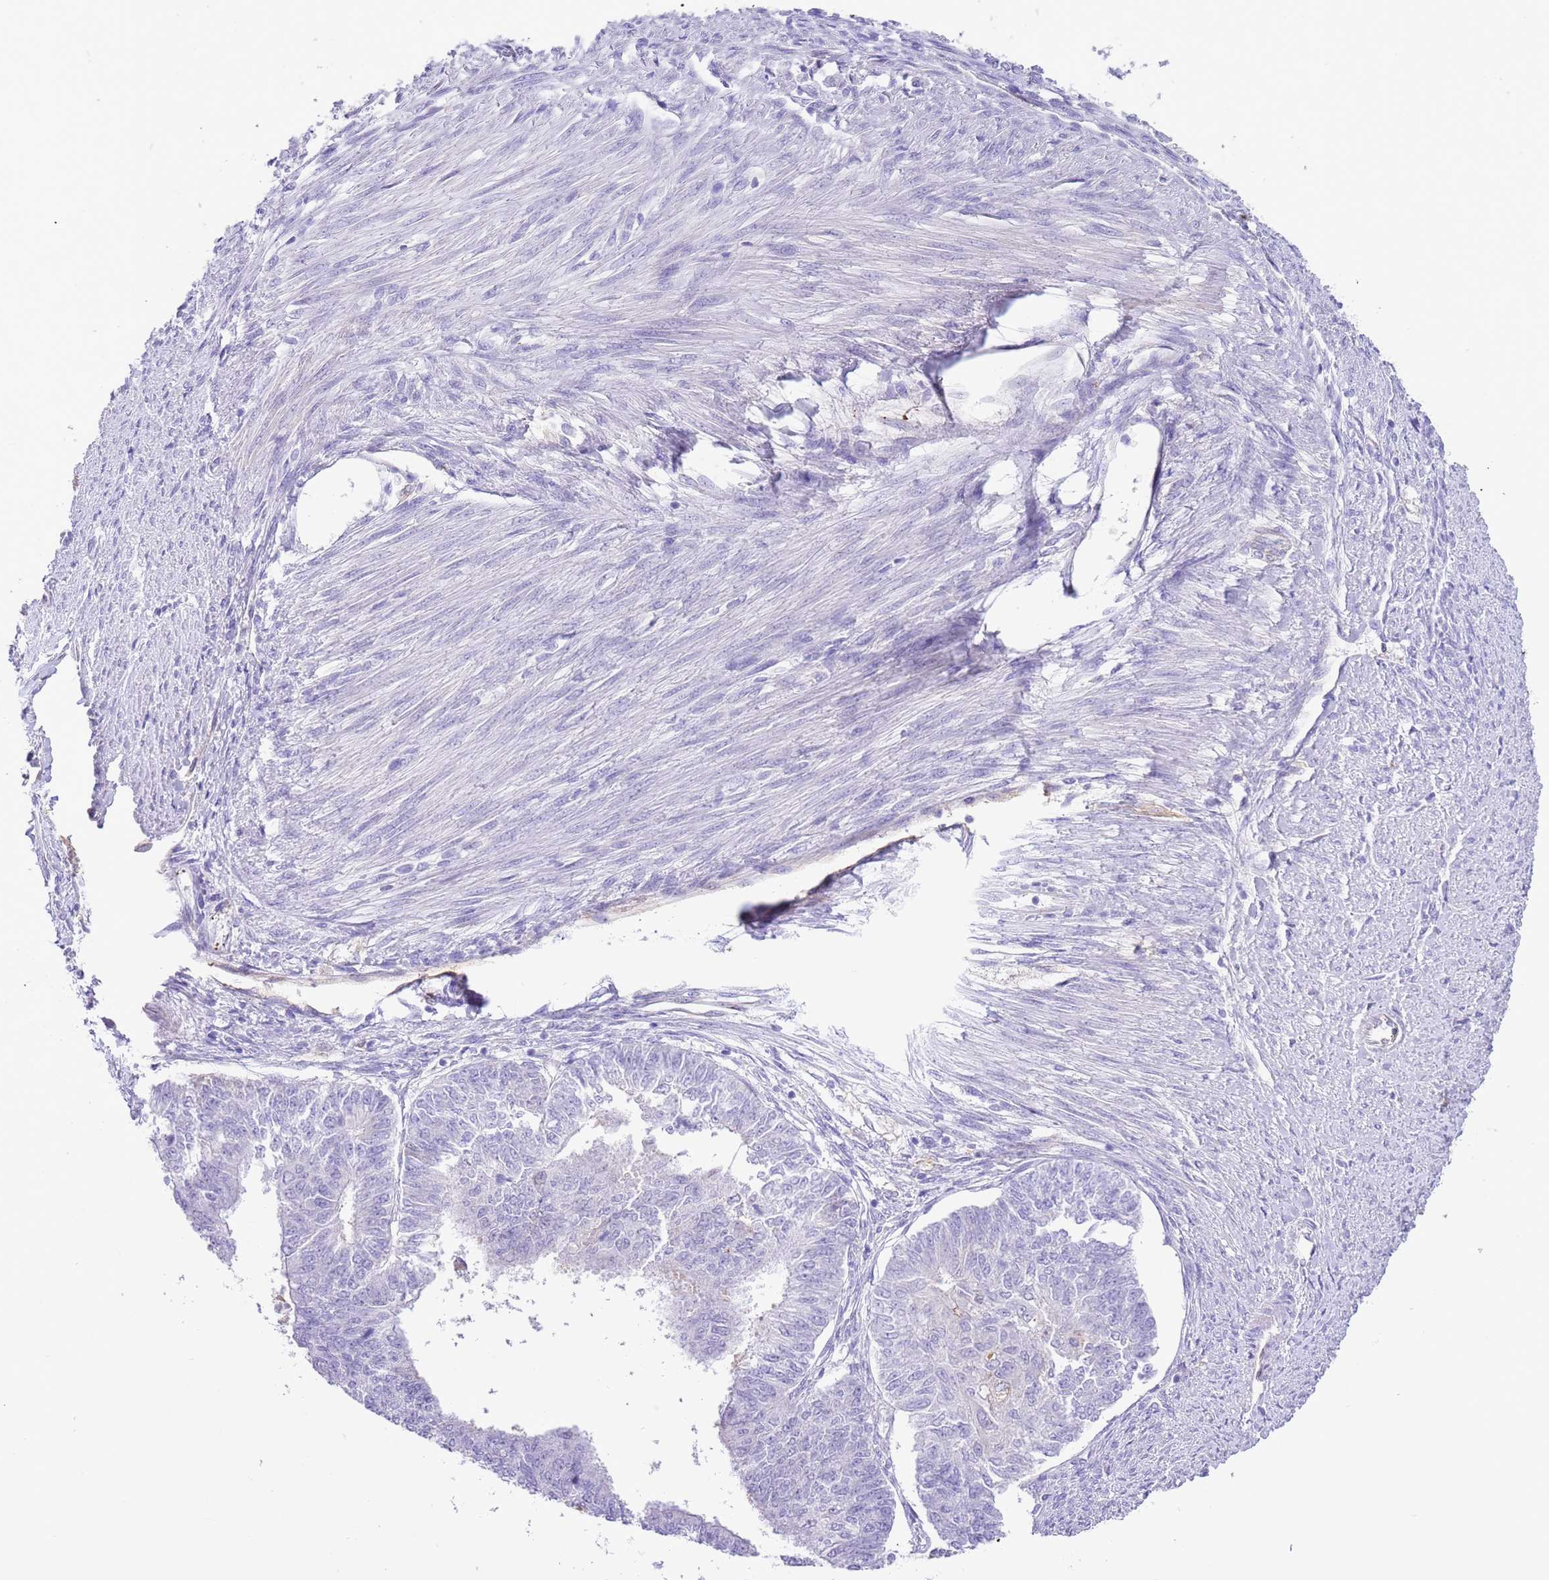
{"staining": {"intensity": "negative", "quantity": "none", "location": "none"}, "tissue": "endometrial cancer", "cell_type": "Tumor cells", "image_type": "cancer", "snomed": [{"axis": "morphology", "description": "Adenocarcinoma, NOS"}, {"axis": "topography", "description": "Endometrium"}], "caption": "This micrograph is of adenocarcinoma (endometrial) stained with immunohistochemistry to label a protein in brown with the nuclei are counter-stained blue. There is no positivity in tumor cells. Nuclei are stained in blue.", "gene": "IGF1", "patient": {"sex": "female", "age": 32}}